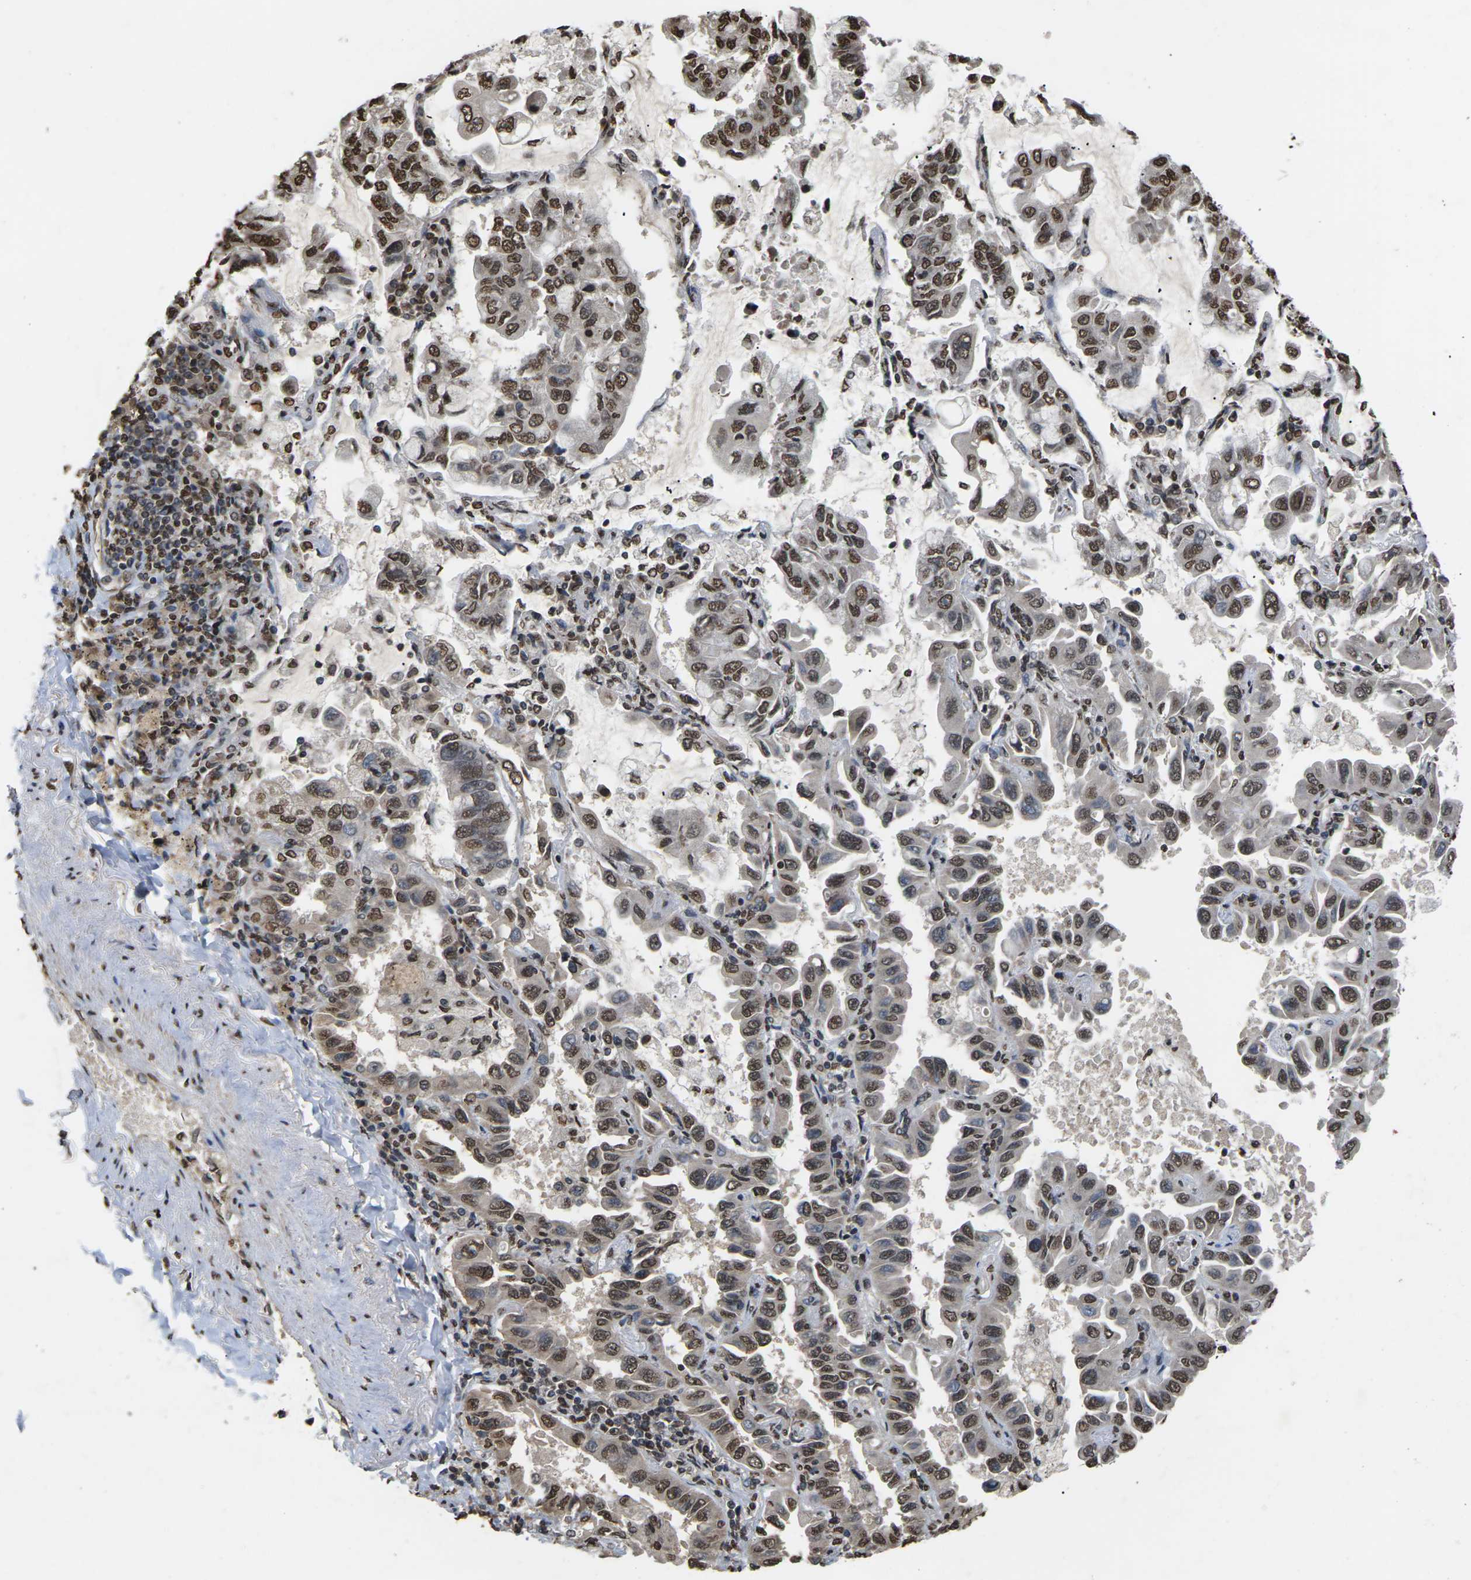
{"staining": {"intensity": "moderate", "quantity": ">75%", "location": "nuclear"}, "tissue": "lung cancer", "cell_type": "Tumor cells", "image_type": "cancer", "snomed": [{"axis": "morphology", "description": "Adenocarcinoma, NOS"}, {"axis": "topography", "description": "Lung"}], "caption": "High-power microscopy captured an immunohistochemistry (IHC) micrograph of lung adenocarcinoma, revealing moderate nuclear staining in about >75% of tumor cells.", "gene": "EMSY", "patient": {"sex": "male", "age": 64}}